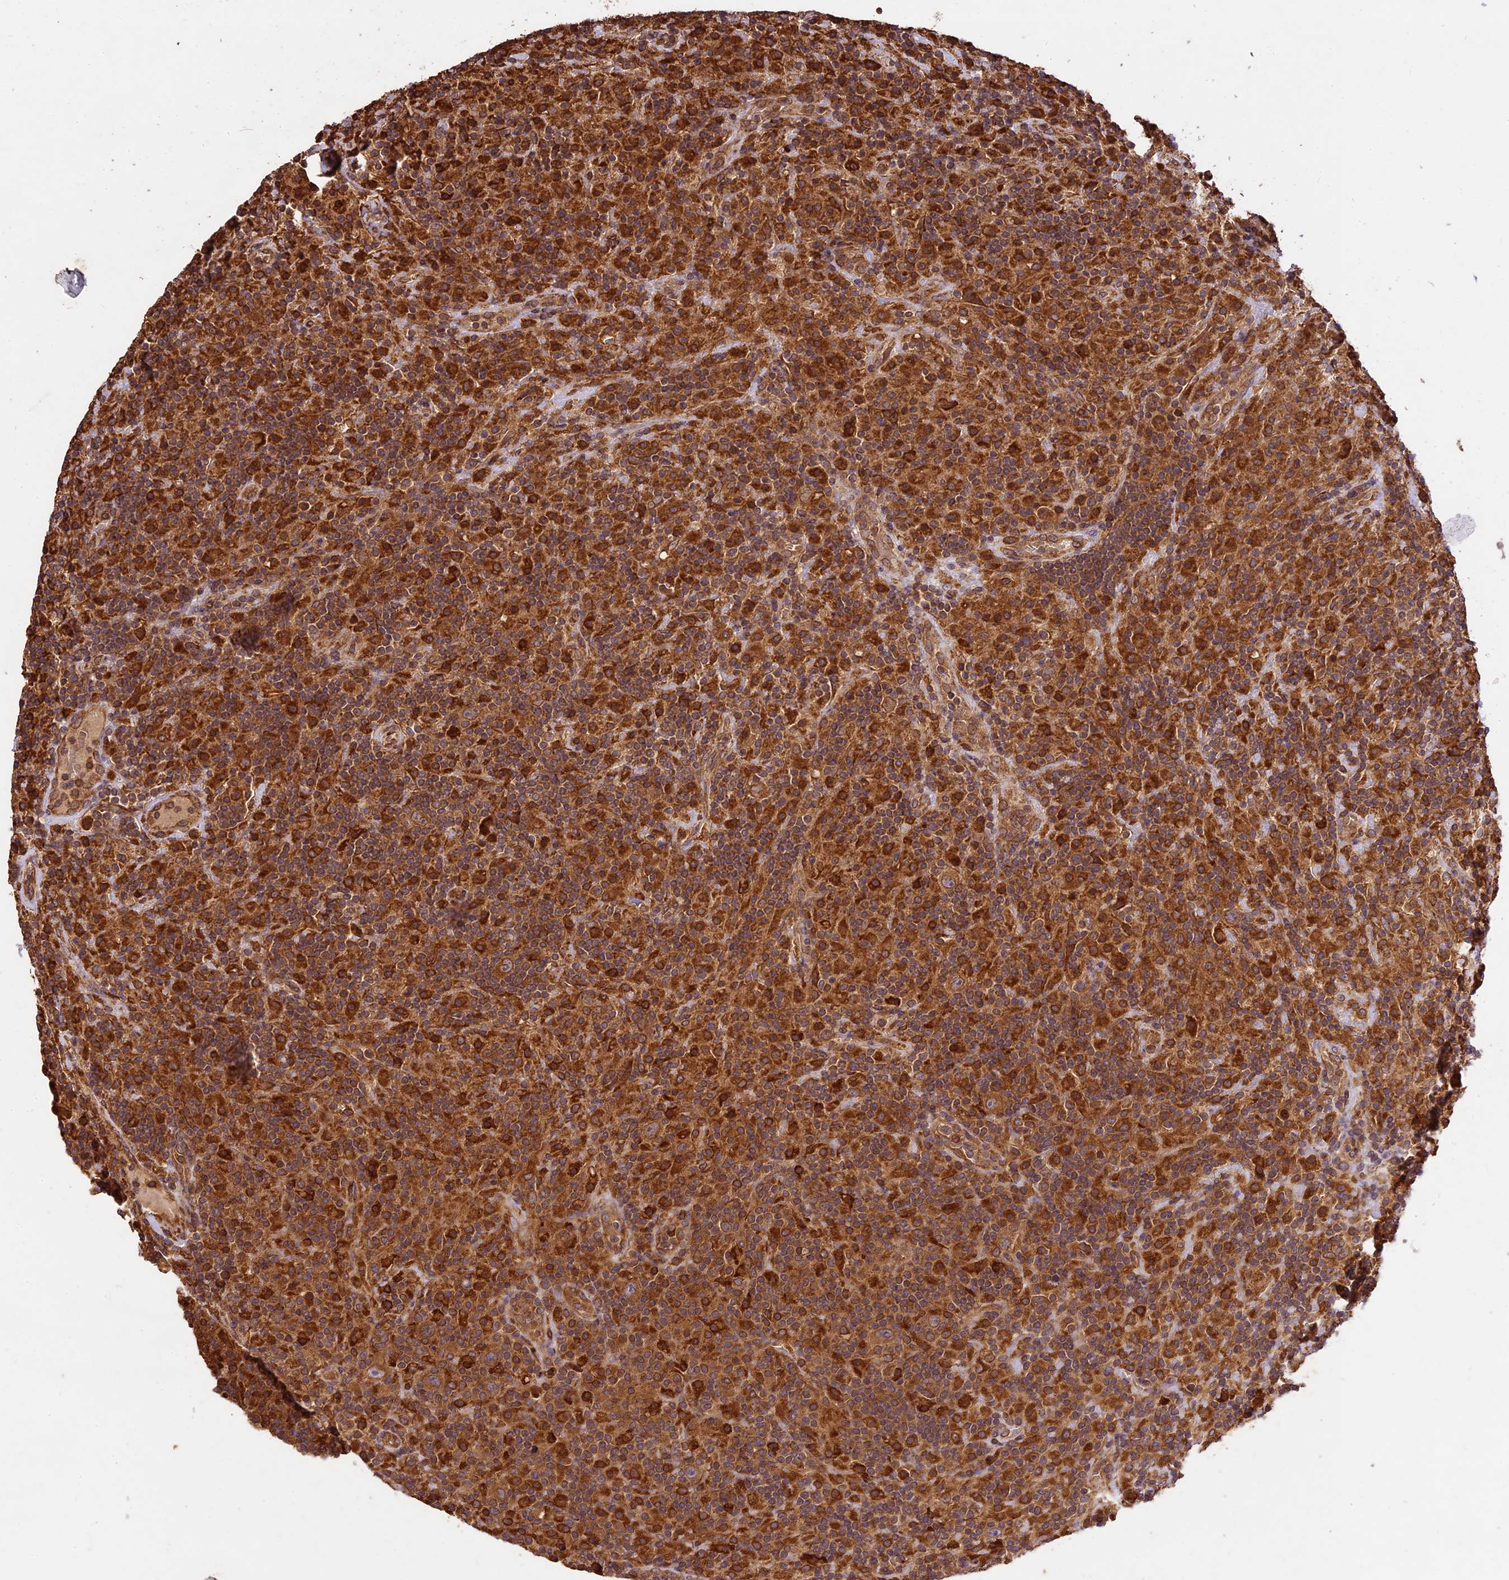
{"staining": {"intensity": "moderate", "quantity": ">75%", "location": "cytoplasmic/membranous"}, "tissue": "lymphoma", "cell_type": "Tumor cells", "image_type": "cancer", "snomed": [{"axis": "morphology", "description": "Hodgkin's disease, NOS"}, {"axis": "topography", "description": "Lymph node"}], "caption": "Lymphoma stained with immunohistochemistry (IHC) shows moderate cytoplasmic/membranous expression in about >75% of tumor cells. (brown staining indicates protein expression, while blue staining denotes nuclei).", "gene": "BRAP", "patient": {"sex": "male", "age": 70}}